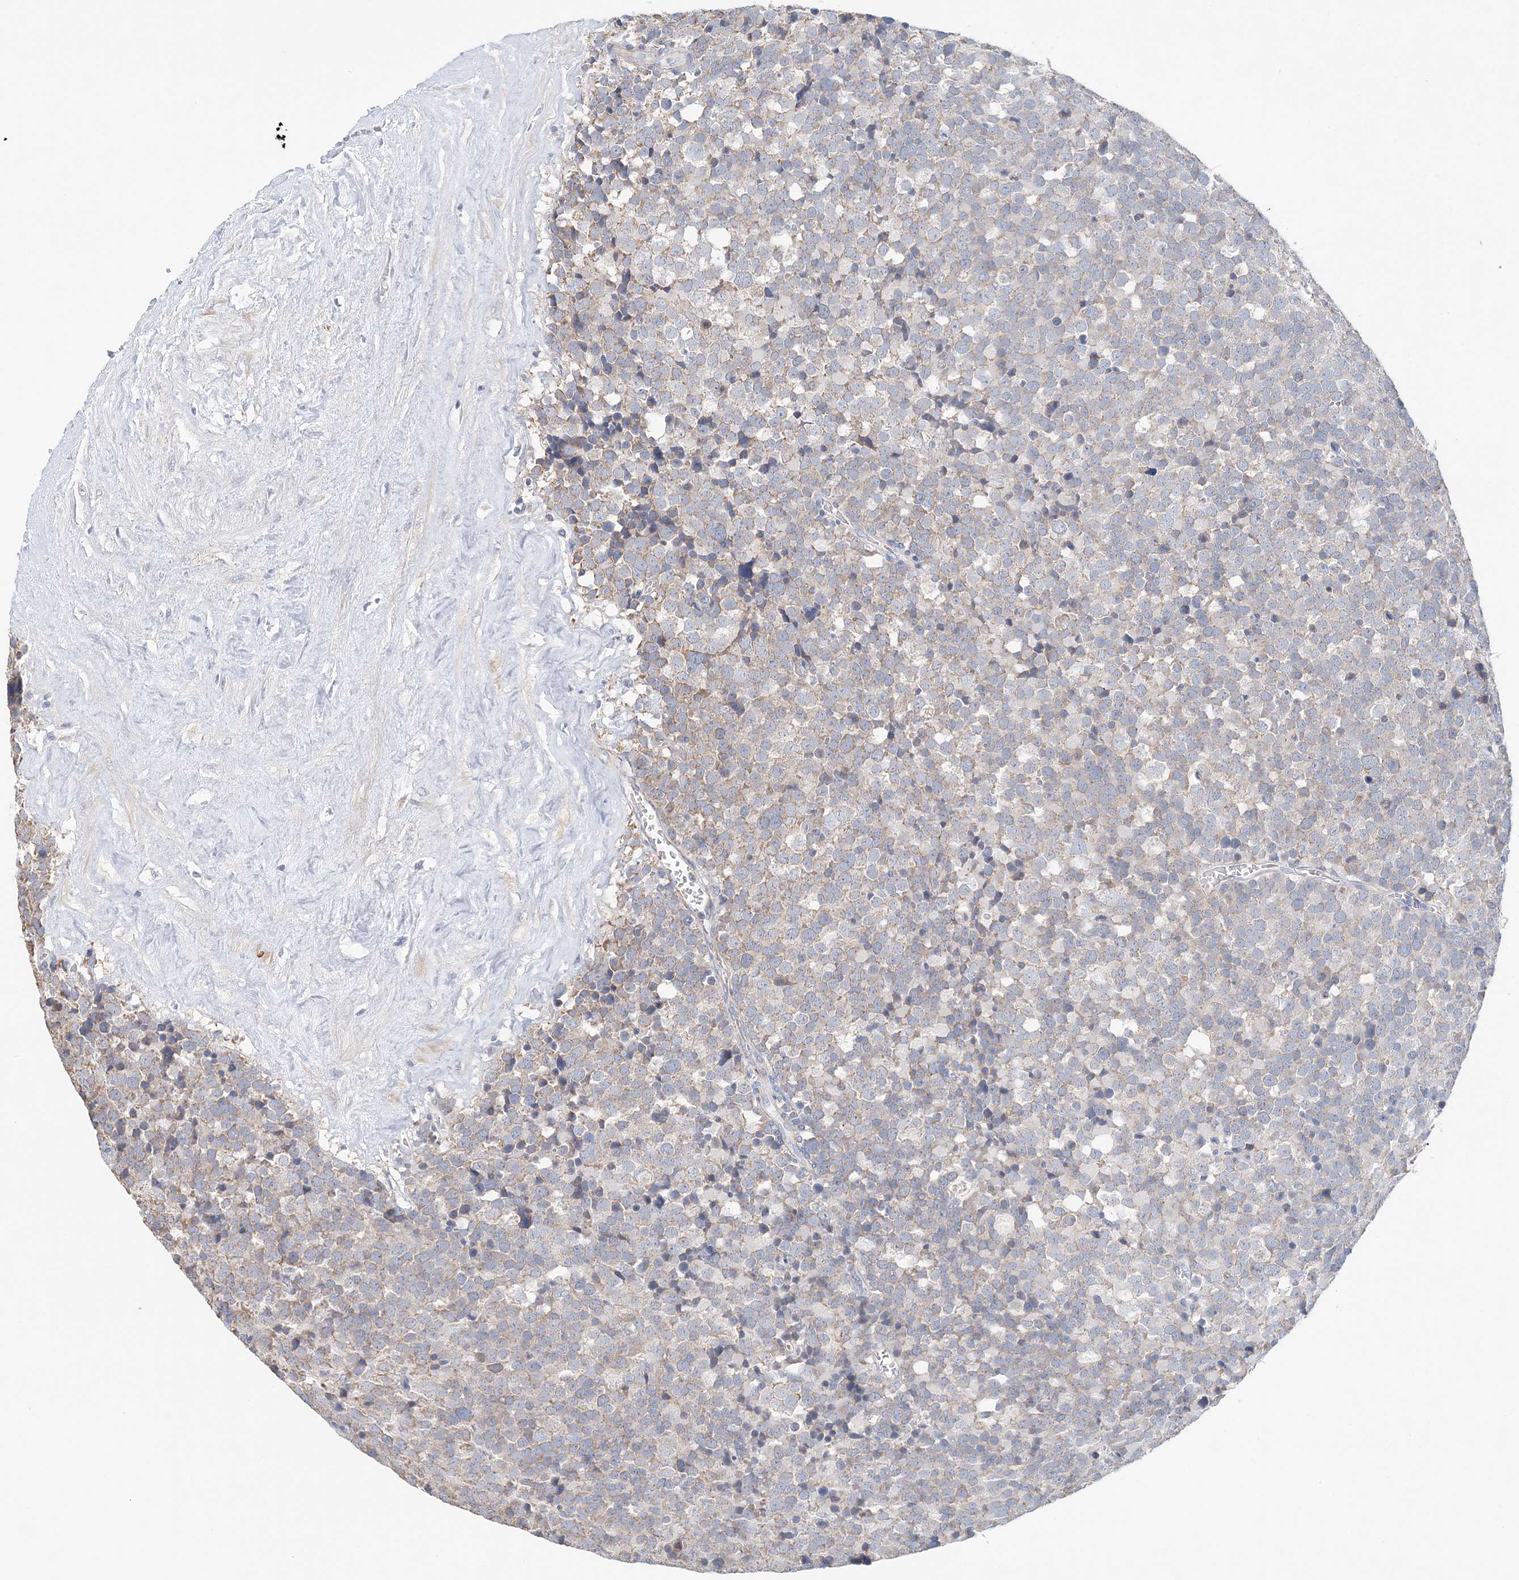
{"staining": {"intensity": "weak", "quantity": "<25%", "location": "cytoplasmic/membranous"}, "tissue": "testis cancer", "cell_type": "Tumor cells", "image_type": "cancer", "snomed": [{"axis": "morphology", "description": "Seminoma, NOS"}, {"axis": "topography", "description": "Testis"}], "caption": "DAB immunohistochemical staining of human testis cancer (seminoma) shows no significant expression in tumor cells.", "gene": "LRRIQ4", "patient": {"sex": "male", "age": 71}}